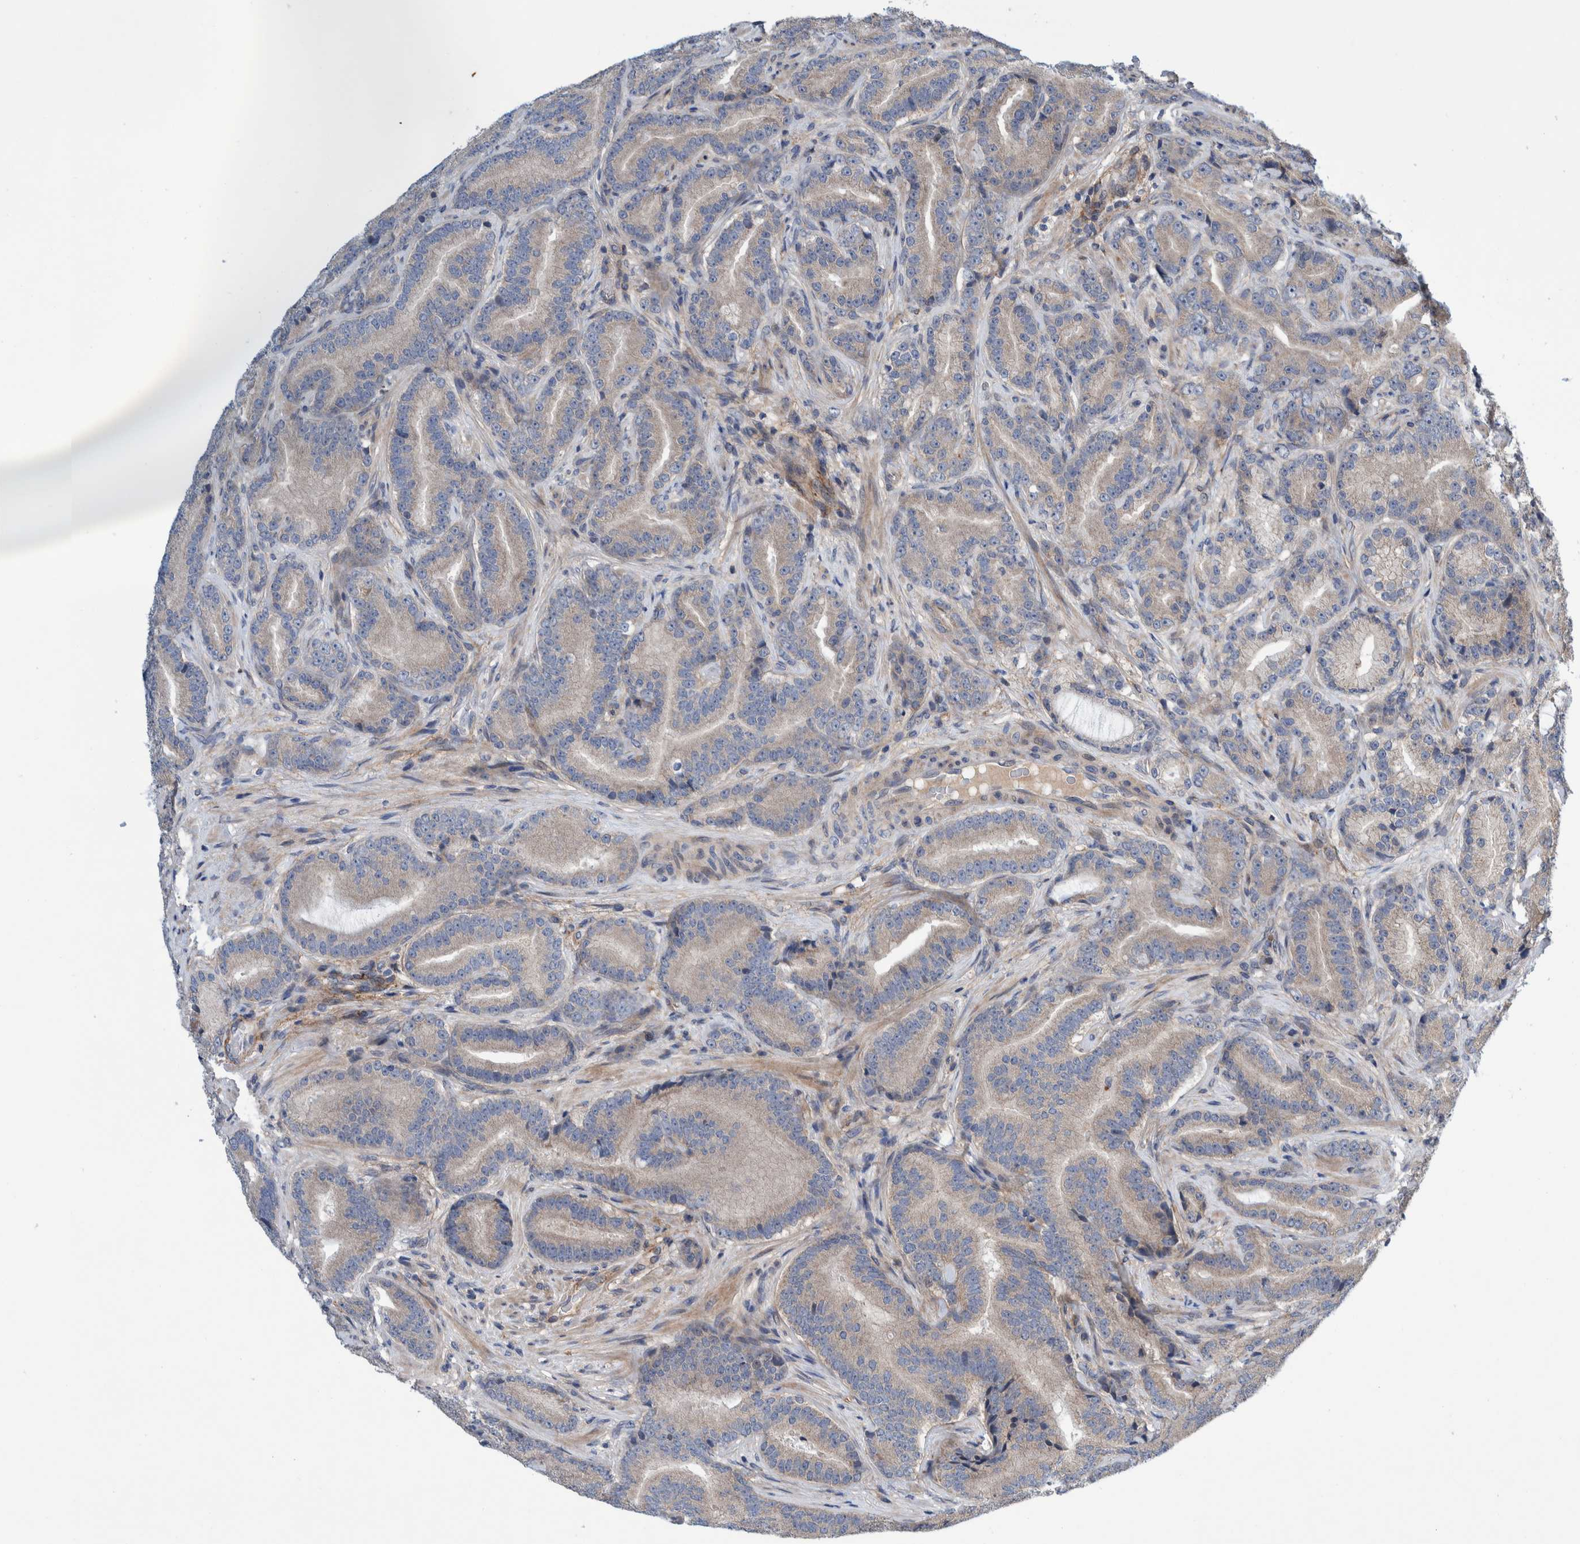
{"staining": {"intensity": "negative", "quantity": "none", "location": "none"}, "tissue": "prostate cancer", "cell_type": "Tumor cells", "image_type": "cancer", "snomed": [{"axis": "morphology", "description": "Adenocarcinoma, High grade"}, {"axis": "topography", "description": "Prostate"}], "caption": "Protein analysis of prostate high-grade adenocarcinoma exhibits no significant staining in tumor cells.", "gene": "PIK3R6", "patient": {"sex": "male", "age": 55}}